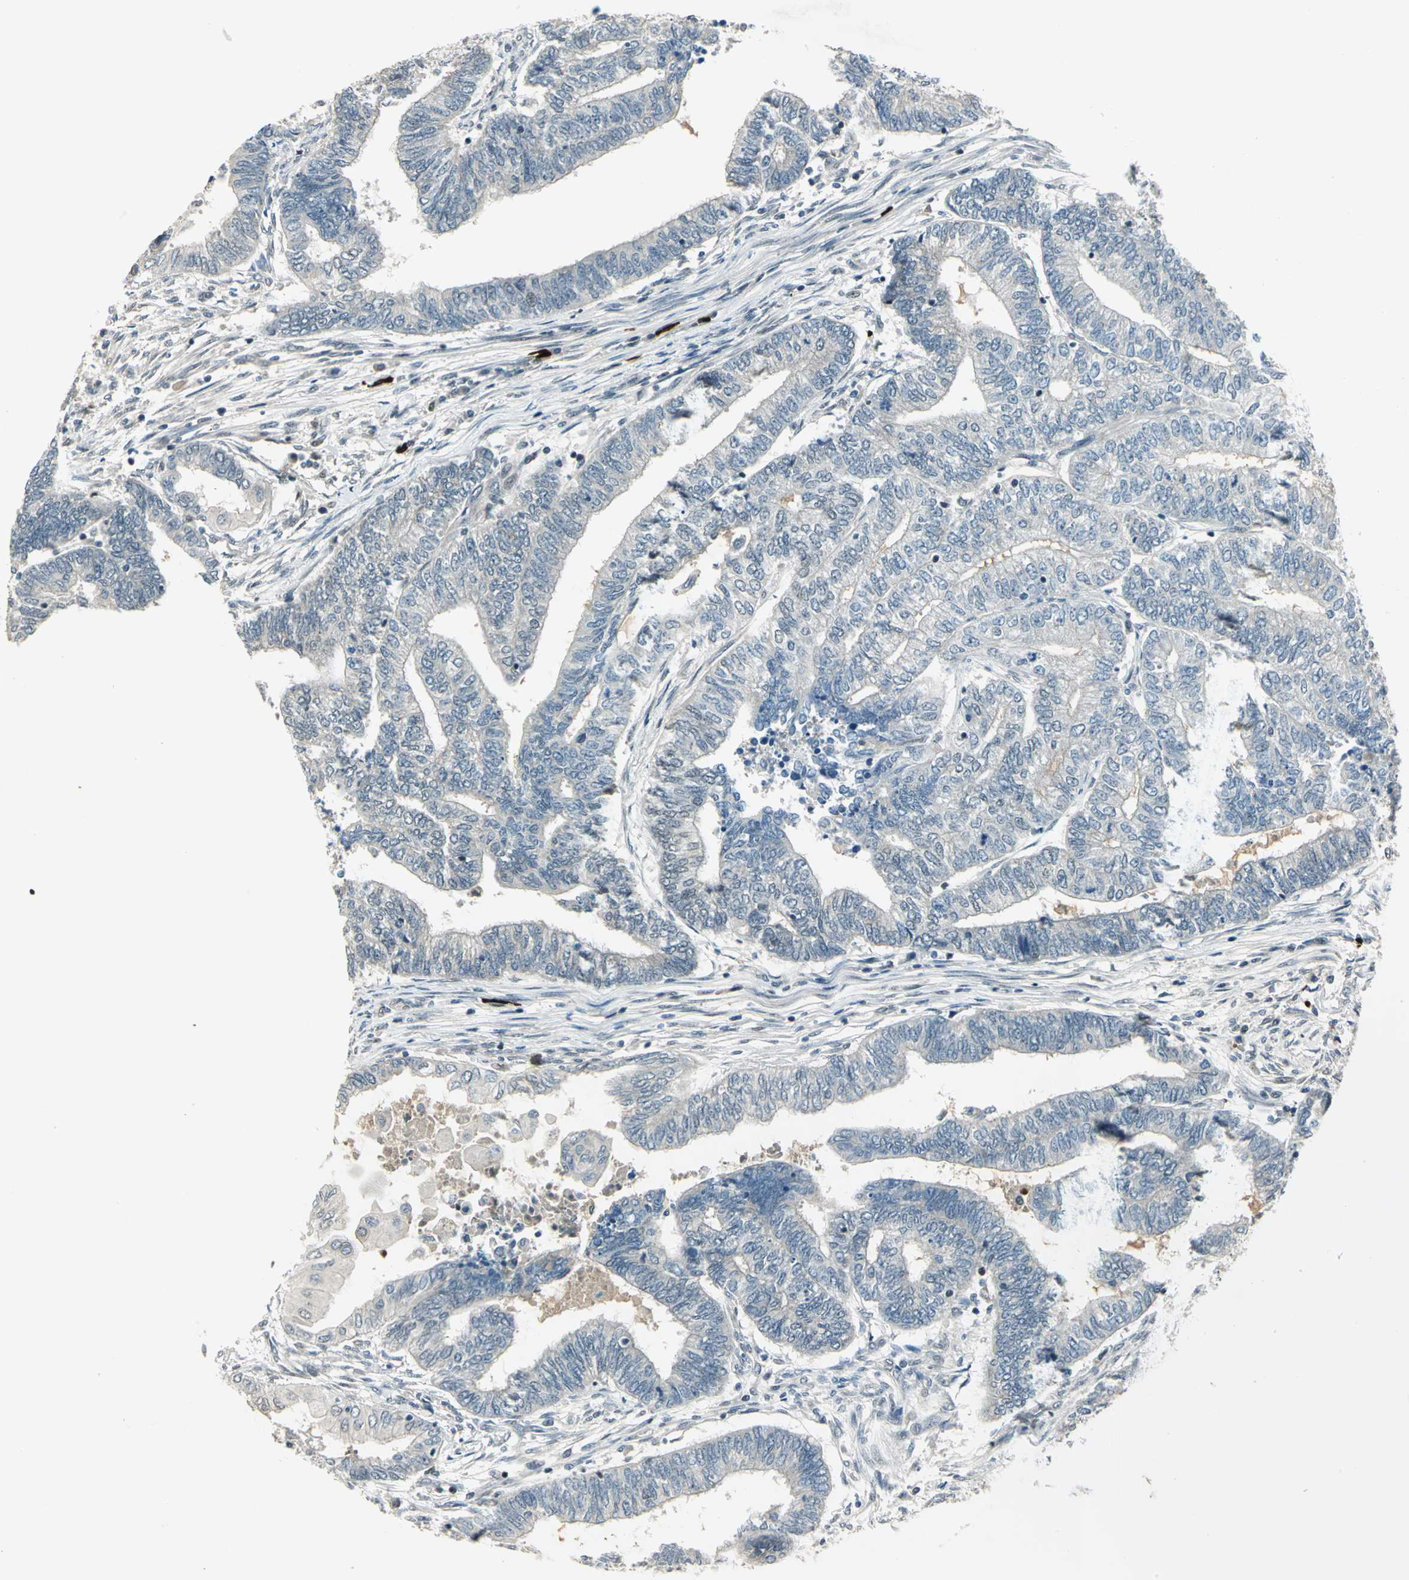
{"staining": {"intensity": "negative", "quantity": "none", "location": "none"}, "tissue": "endometrial cancer", "cell_type": "Tumor cells", "image_type": "cancer", "snomed": [{"axis": "morphology", "description": "Adenocarcinoma, NOS"}, {"axis": "topography", "description": "Uterus"}, {"axis": "topography", "description": "Endometrium"}], "caption": "This is an immunohistochemistry (IHC) photomicrograph of human endometrial cancer. There is no positivity in tumor cells.", "gene": "RAD17", "patient": {"sex": "female", "age": 70}}